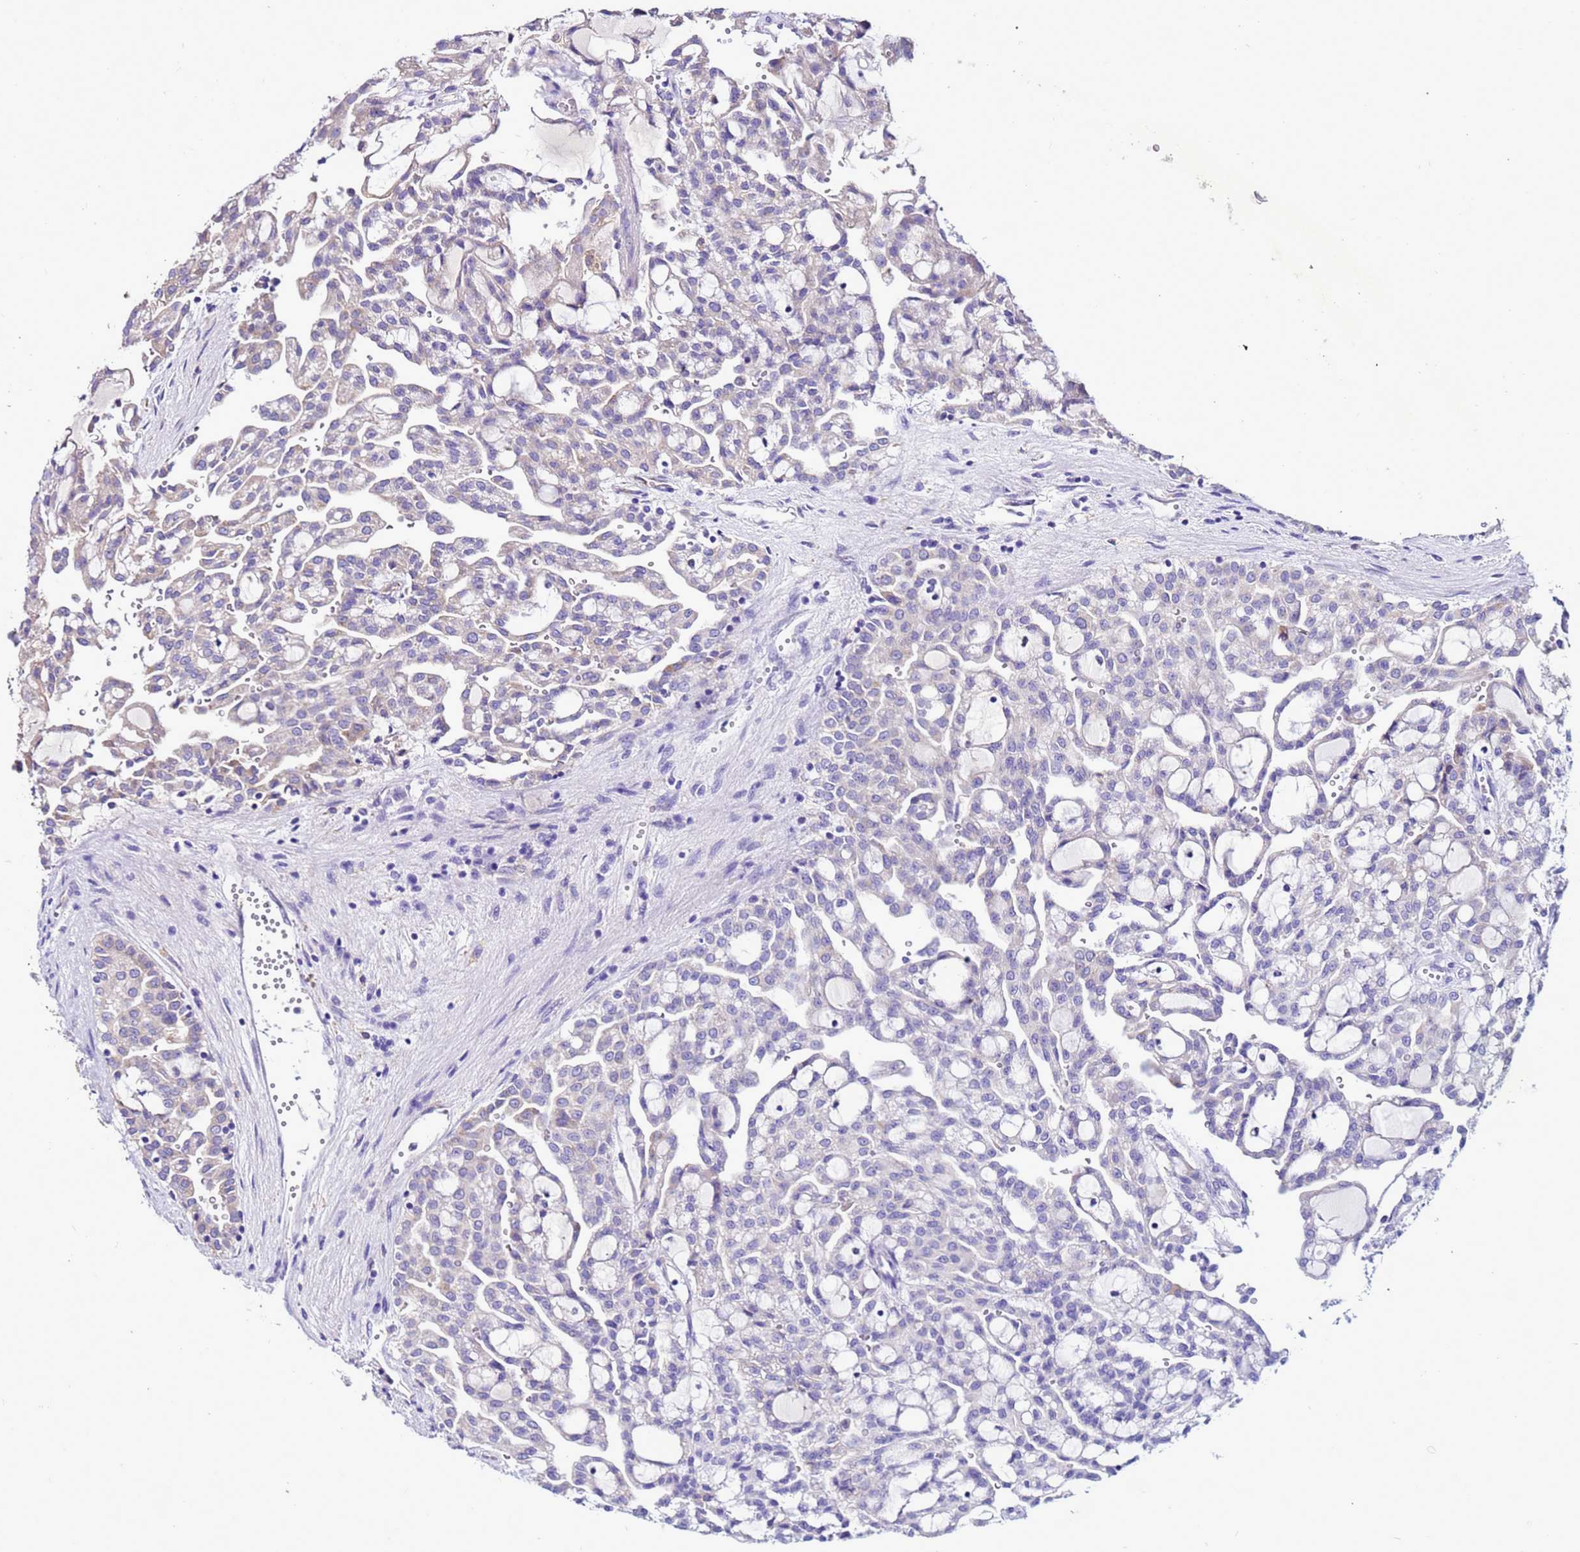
{"staining": {"intensity": "weak", "quantity": "25%-75%", "location": "cytoplasmic/membranous"}, "tissue": "renal cancer", "cell_type": "Tumor cells", "image_type": "cancer", "snomed": [{"axis": "morphology", "description": "Adenocarcinoma, NOS"}, {"axis": "topography", "description": "Kidney"}], "caption": "A brown stain labels weak cytoplasmic/membranous staining of a protein in human renal cancer (adenocarcinoma) tumor cells.", "gene": "ANTKMT", "patient": {"sex": "male", "age": 63}}